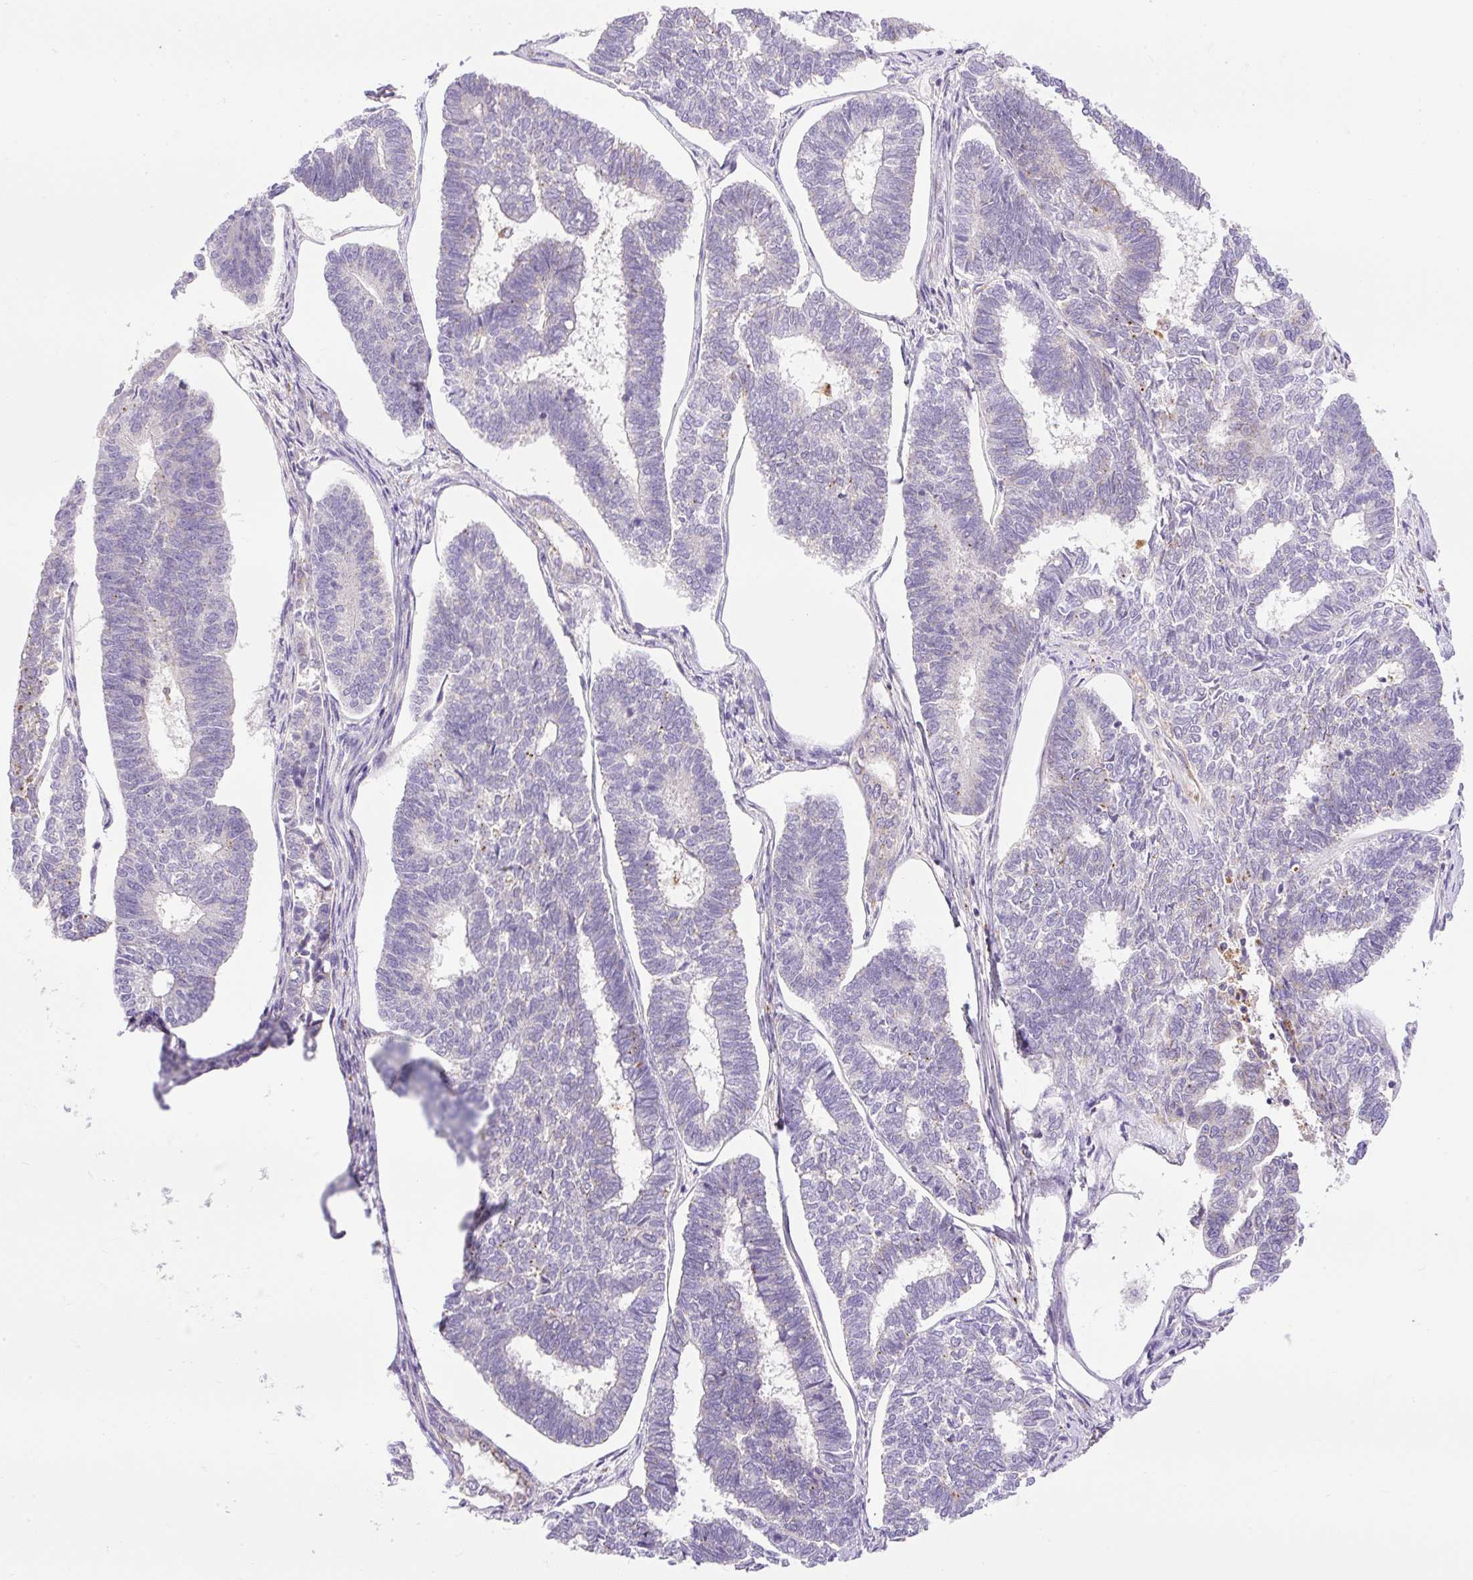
{"staining": {"intensity": "negative", "quantity": "none", "location": "none"}, "tissue": "endometrial cancer", "cell_type": "Tumor cells", "image_type": "cancer", "snomed": [{"axis": "morphology", "description": "Adenocarcinoma, NOS"}, {"axis": "topography", "description": "Endometrium"}], "caption": "Tumor cells are negative for brown protein staining in endometrial adenocarcinoma. Brightfield microscopy of immunohistochemistry stained with DAB (3,3'-diaminobenzidine) (brown) and hematoxylin (blue), captured at high magnification.", "gene": "HEXB", "patient": {"sex": "female", "age": 70}}